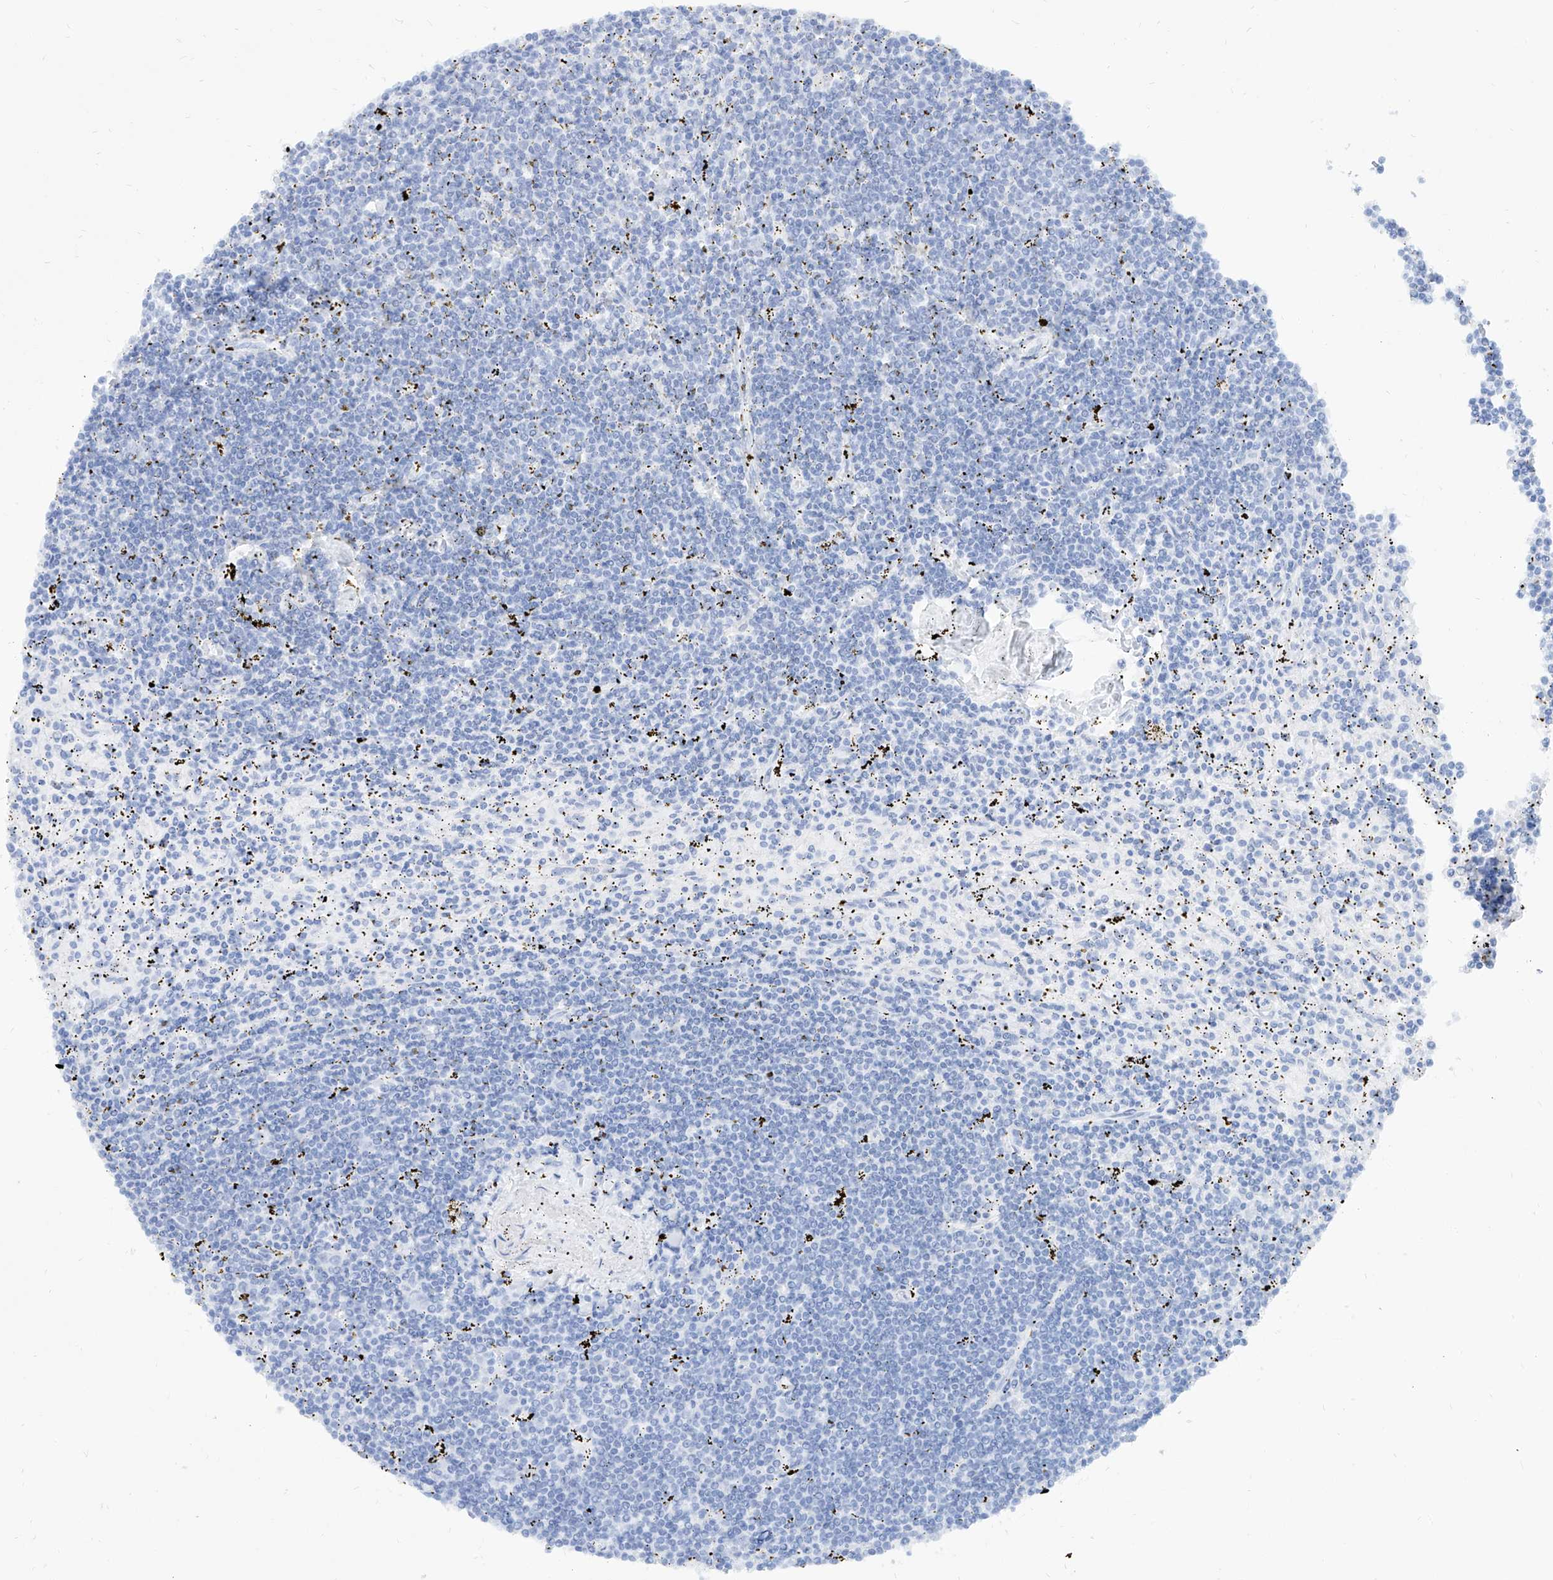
{"staining": {"intensity": "negative", "quantity": "none", "location": "none"}, "tissue": "lymphoma", "cell_type": "Tumor cells", "image_type": "cancer", "snomed": [{"axis": "morphology", "description": "Malignant lymphoma, non-Hodgkin's type, Low grade"}, {"axis": "topography", "description": "Spleen"}], "caption": "Immunohistochemical staining of low-grade malignant lymphoma, non-Hodgkin's type displays no significant positivity in tumor cells. The staining was performed using DAB (3,3'-diaminobenzidine) to visualize the protein expression in brown, while the nuclei were stained in blue with hematoxylin (Magnification: 20x).", "gene": "PDXK", "patient": {"sex": "male", "age": 76}}